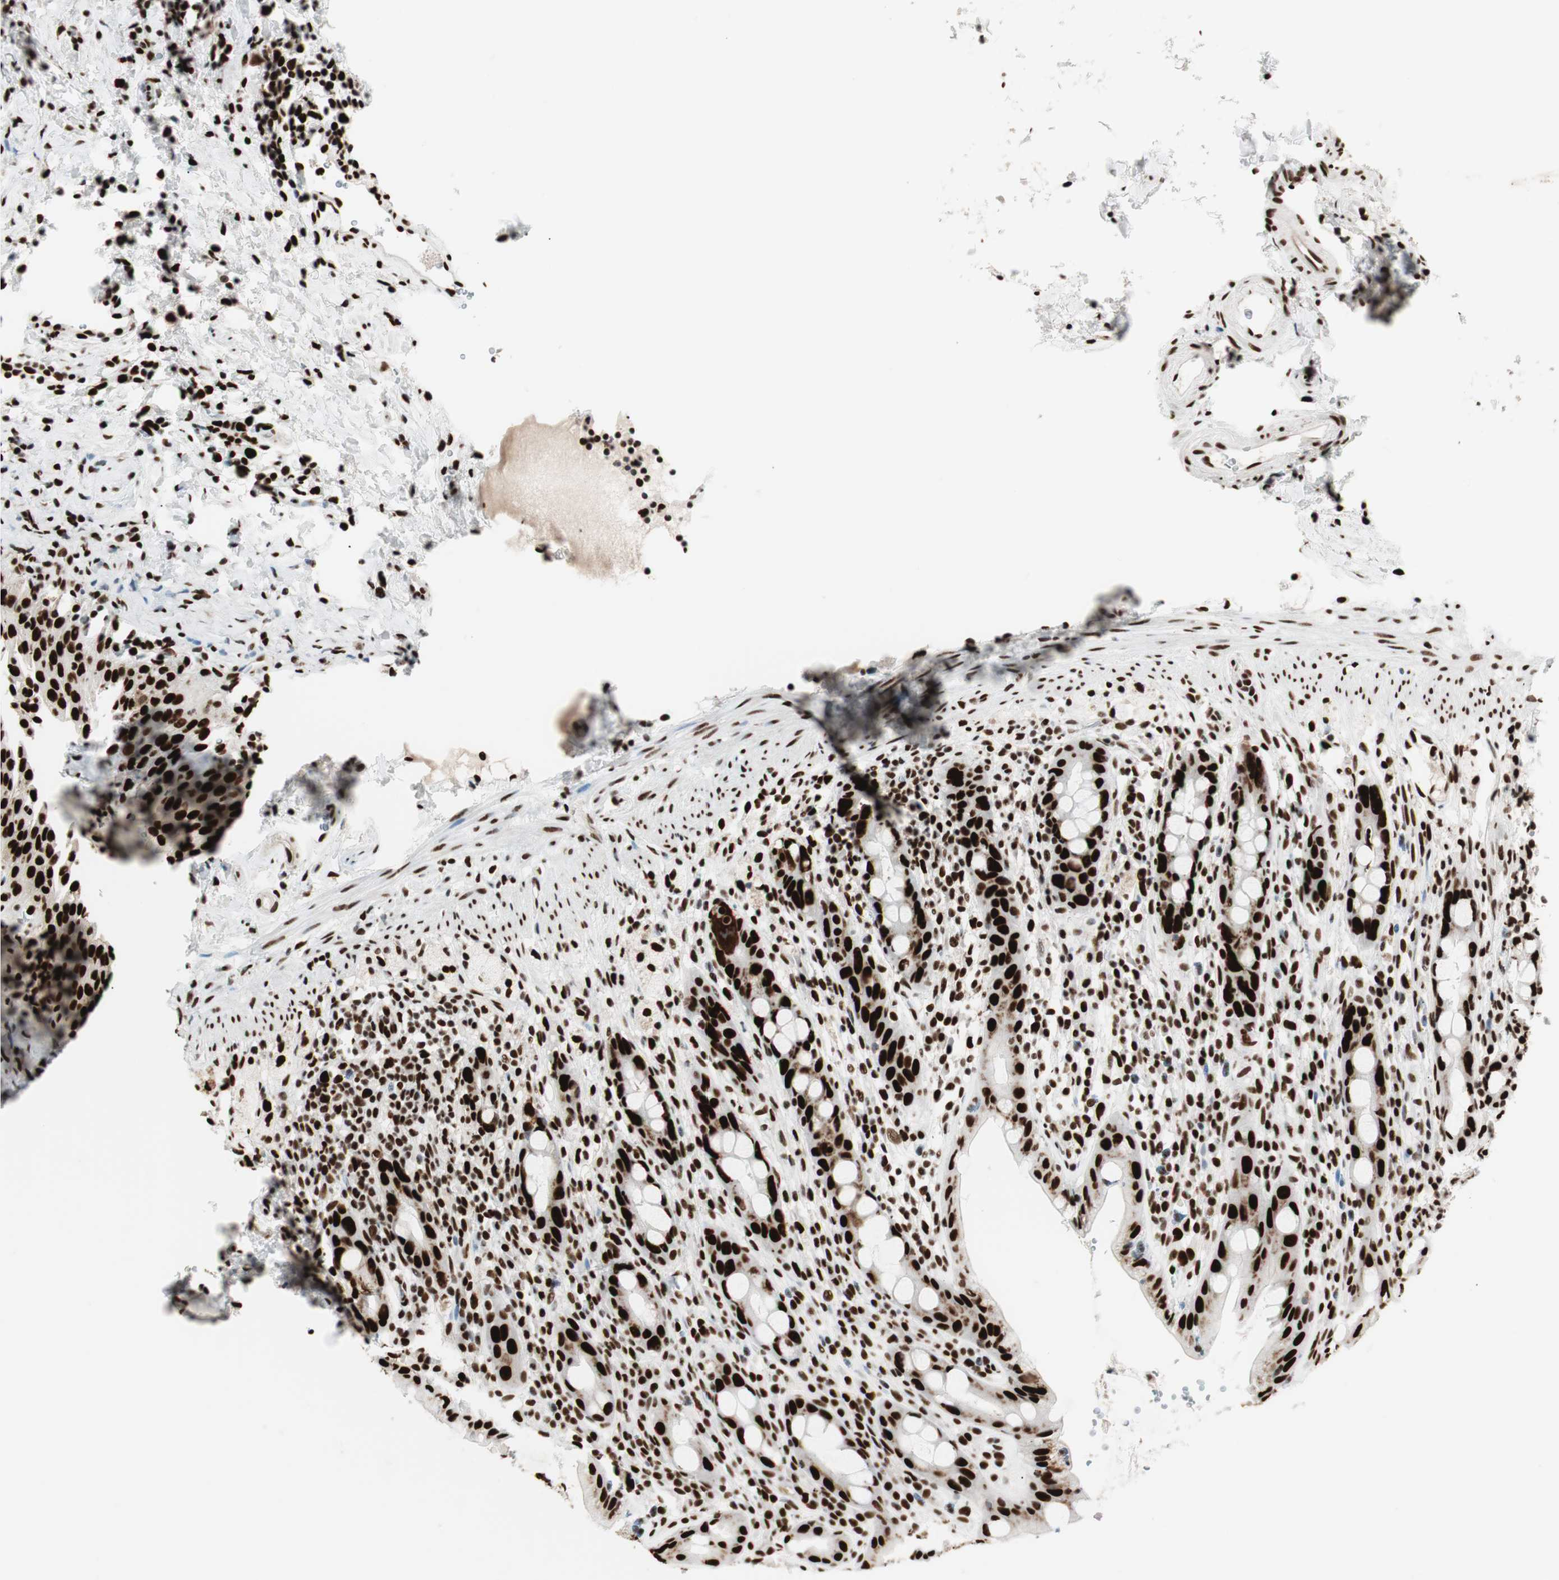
{"staining": {"intensity": "strong", "quantity": ">75%", "location": "nuclear"}, "tissue": "rectum", "cell_type": "Glandular cells", "image_type": "normal", "snomed": [{"axis": "morphology", "description": "Normal tissue, NOS"}, {"axis": "topography", "description": "Rectum"}], "caption": "Immunohistochemistry (IHC) image of normal human rectum stained for a protein (brown), which demonstrates high levels of strong nuclear expression in about >75% of glandular cells.", "gene": "PSME3", "patient": {"sex": "male", "age": 44}}